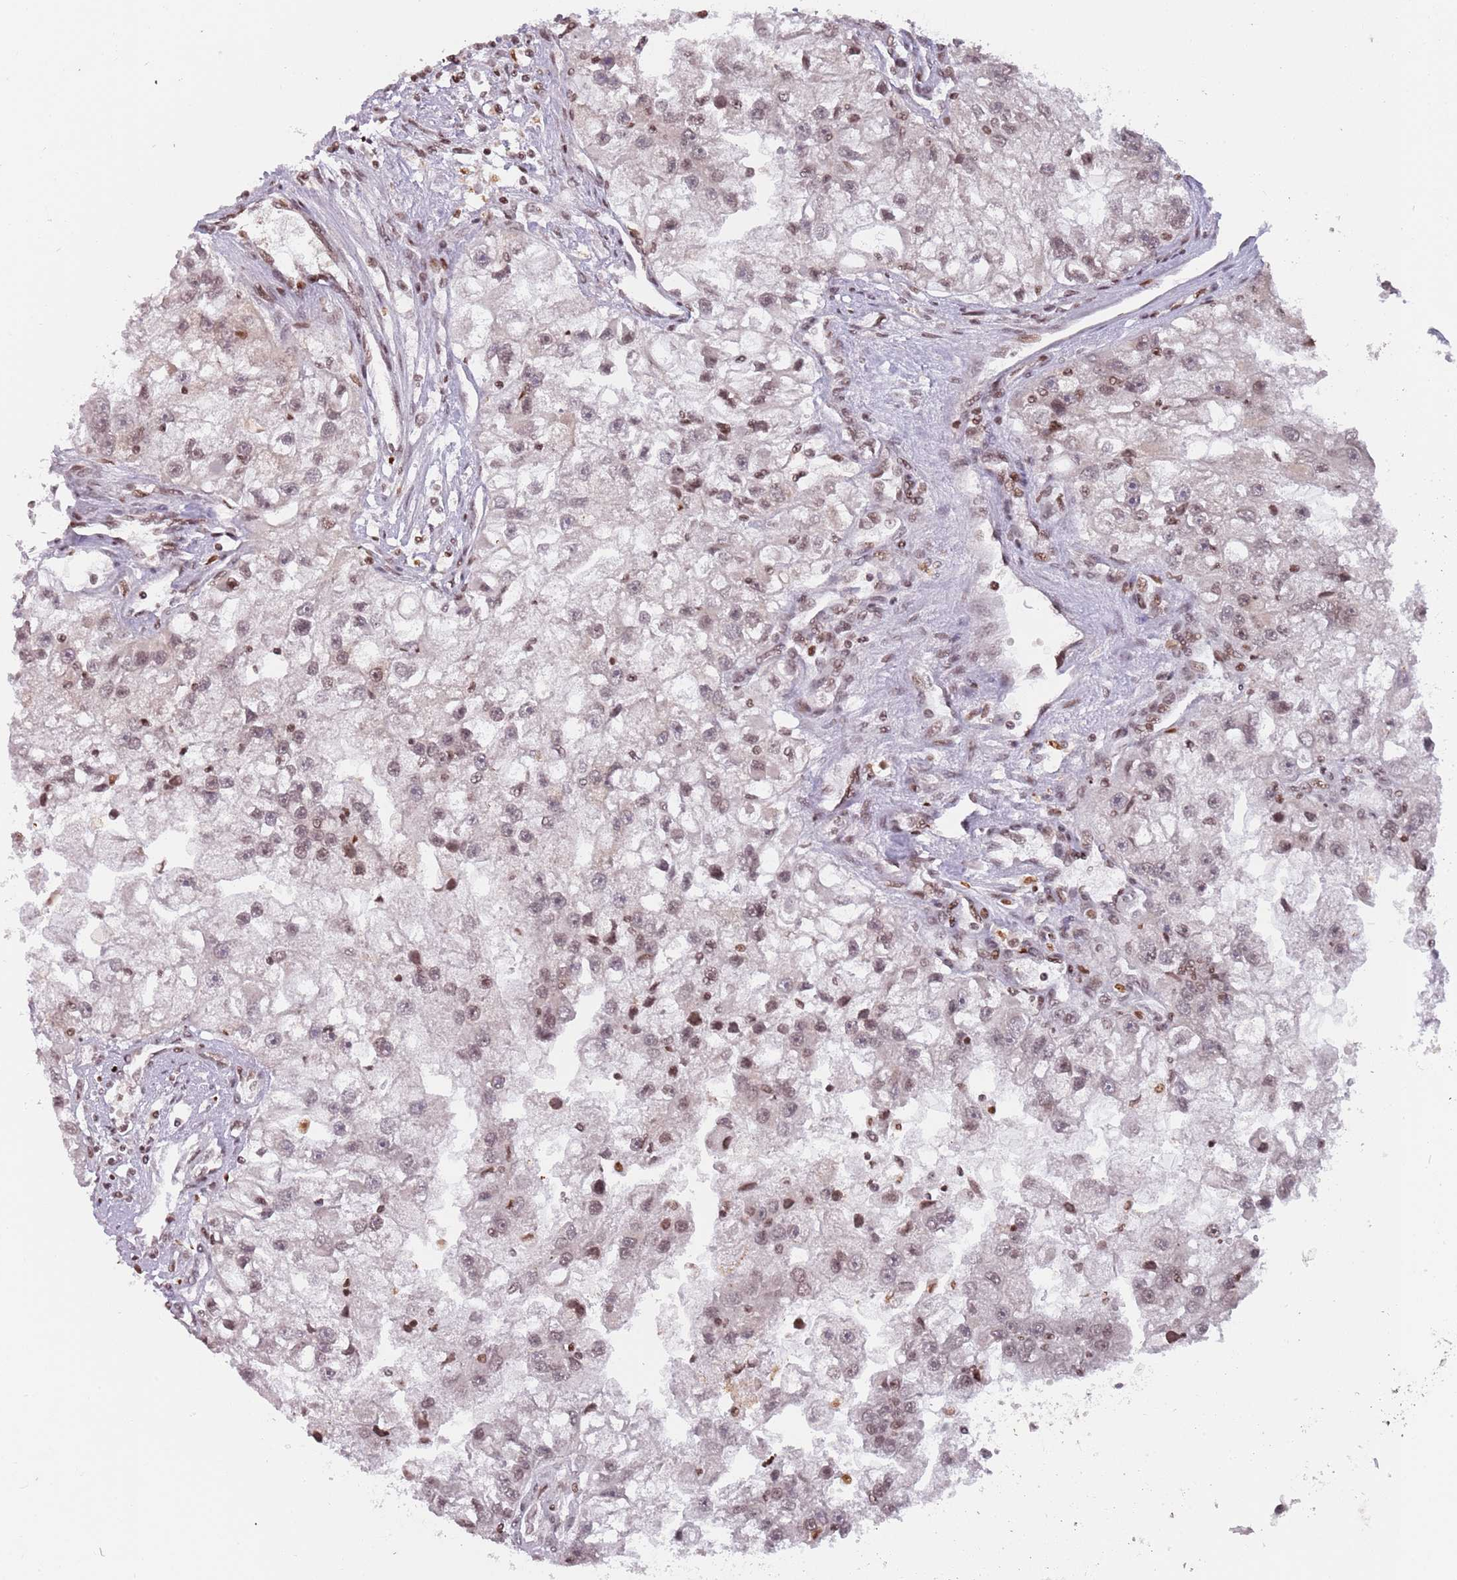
{"staining": {"intensity": "weak", "quantity": ">75%", "location": "nuclear"}, "tissue": "renal cancer", "cell_type": "Tumor cells", "image_type": "cancer", "snomed": [{"axis": "morphology", "description": "Adenocarcinoma, NOS"}, {"axis": "topography", "description": "Kidney"}], "caption": "Human renal adenocarcinoma stained for a protein (brown) shows weak nuclear positive staining in approximately >75% of tumor cells.", "gene": "SH3RF3", "patient": {"sex": "male", "age": 63}}